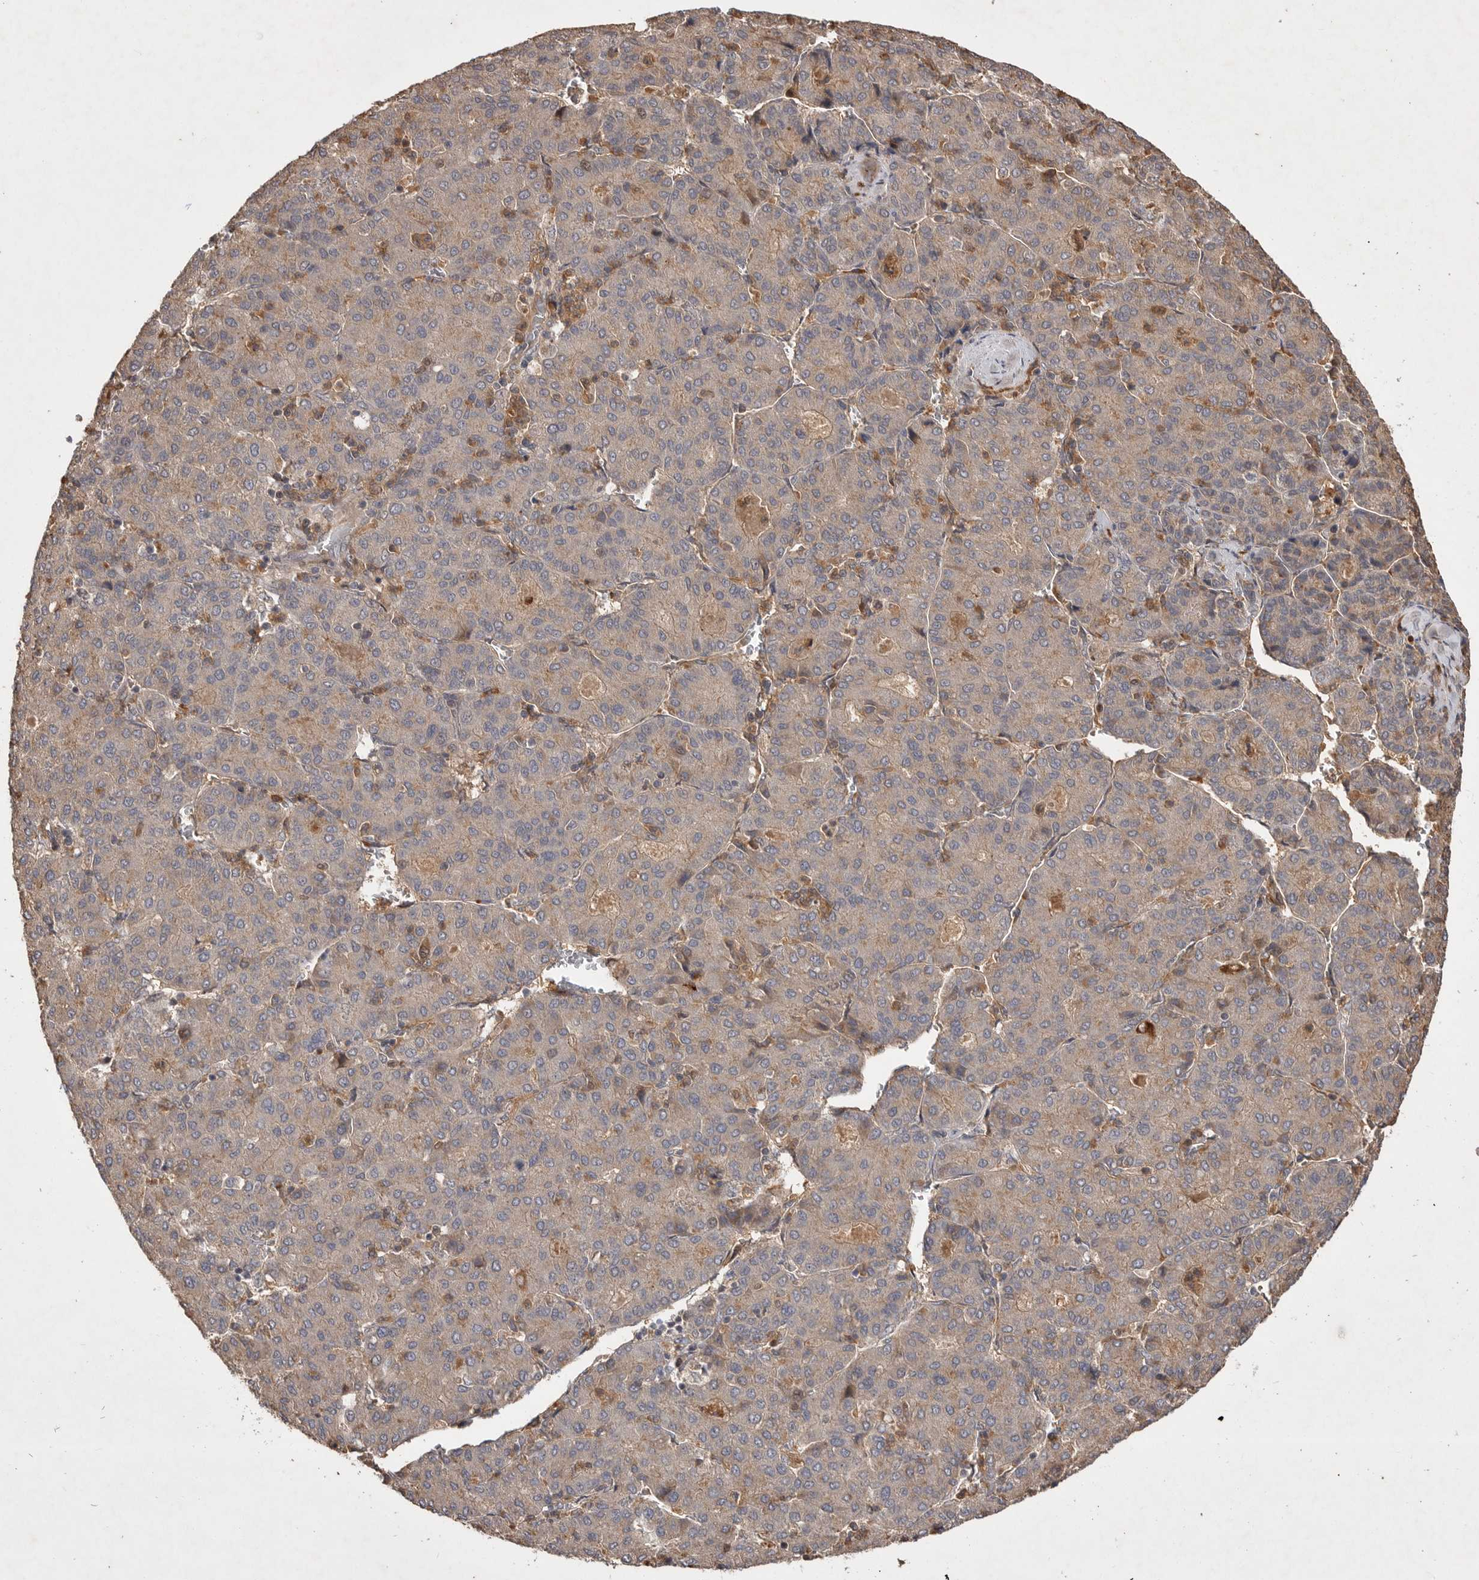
{"staining": {"intensity": "weak", "quantity": "<25%", "location": "cytoplasmic/membranous"}, "tissue": "liver cancer", "cell_type": "Tumor cells", "image_type": "cancer", "snomed": [{"axis": "morphology", "description": "Carcinoma, Hepatocellular, NOS"}, {"axis": "topography", "description": "Liver"}], "caption": "The image displays no staining of tumor cells in liver cancer (hepatocellular carcinoma).", "gene": "VN1R4", "patient": {"sex": "male", "age": 65}}